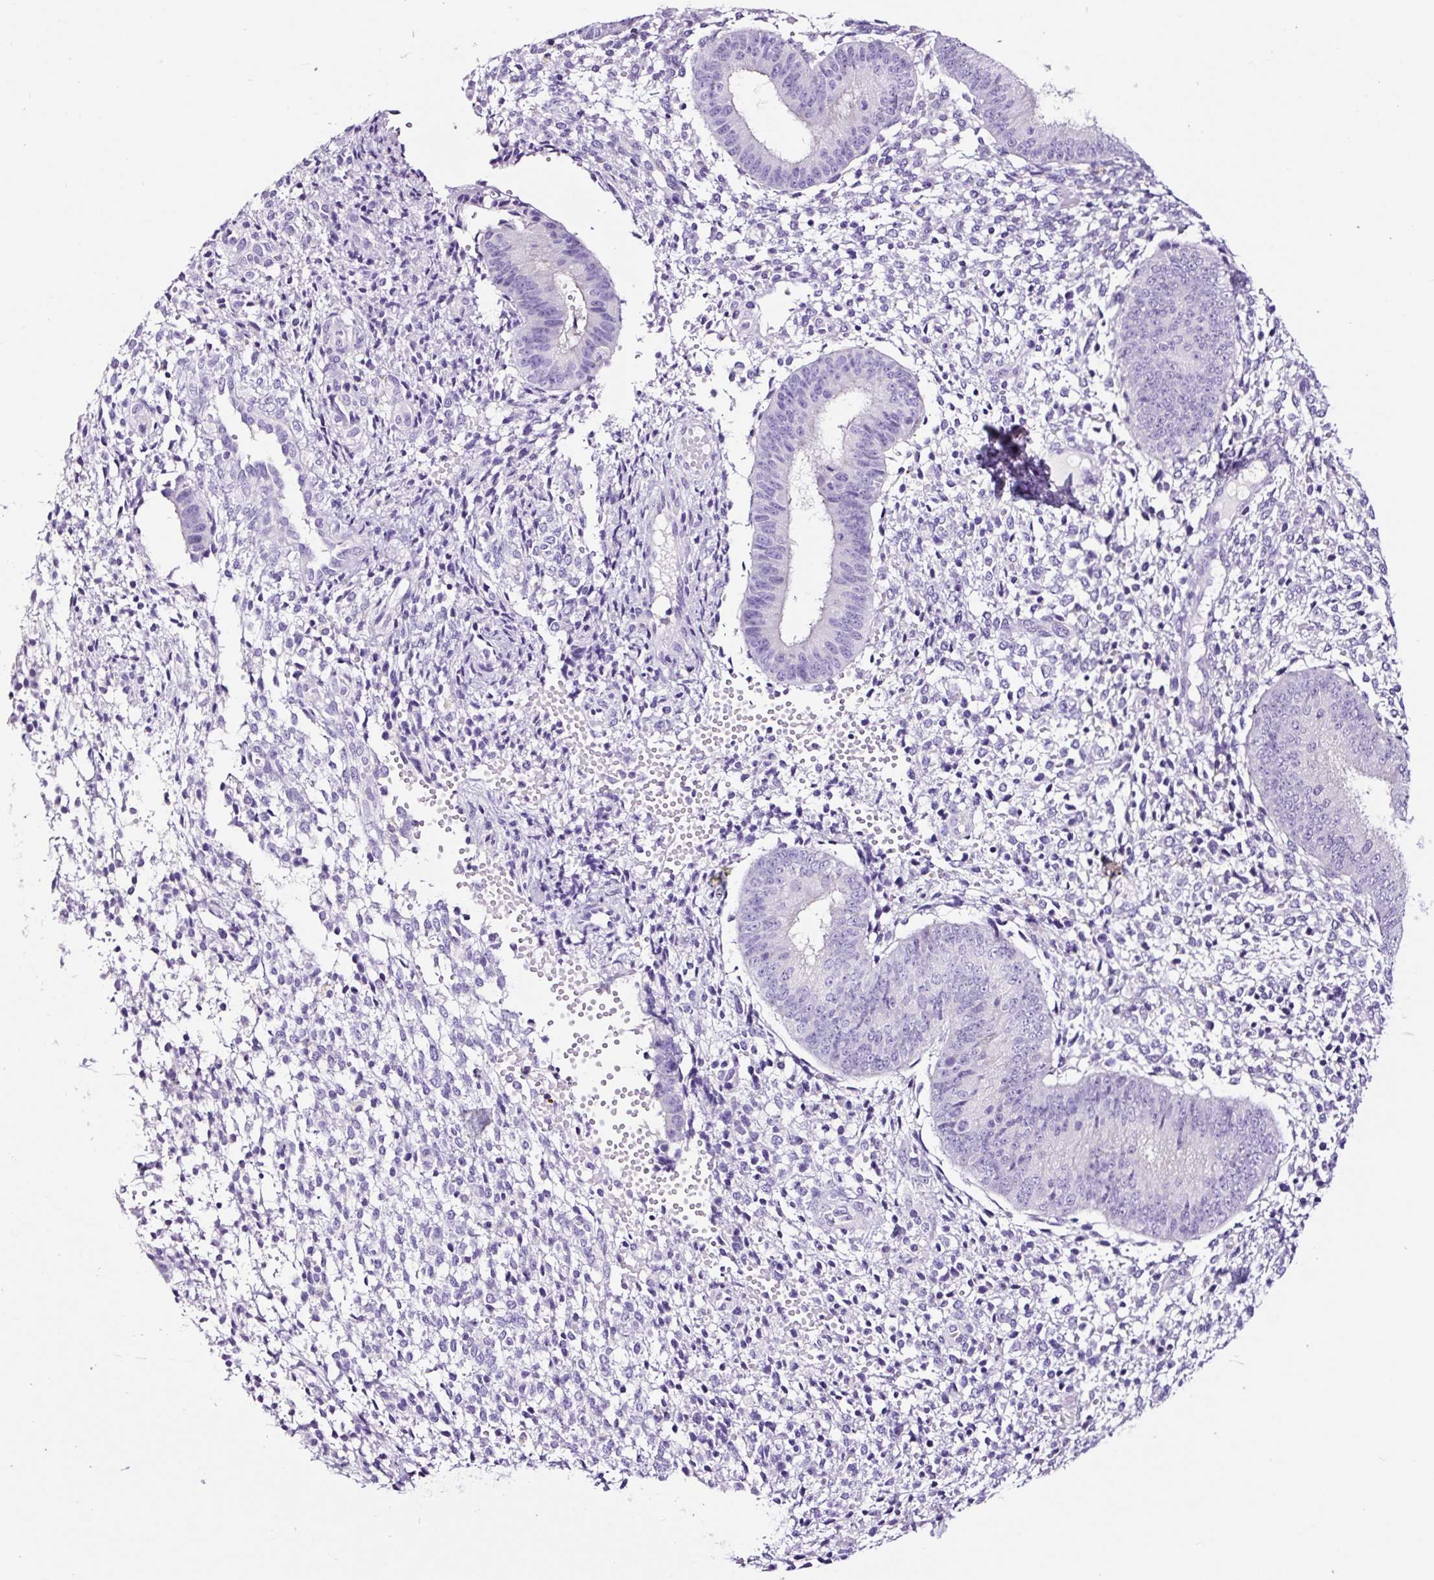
{"staining": {"intensity": "negative", "quantity": "none", "location": "none"}, "tissue": "endometrium", "cell_type": "Cells in endometrial stroma", "image_type": "normal", "snomed": [{"axis": "morphology", "description": "Normal tissue, NOS"}, {"axis": "topography", "description": "Endometrium"}], "caption": "IHC photomicrograph of benign endometrium stained for a protein (brown), which reveals no positivity in cells in endometrial stroma.", "gene": "FBXL7", "patient": {"sex": "female", "age": 49}}